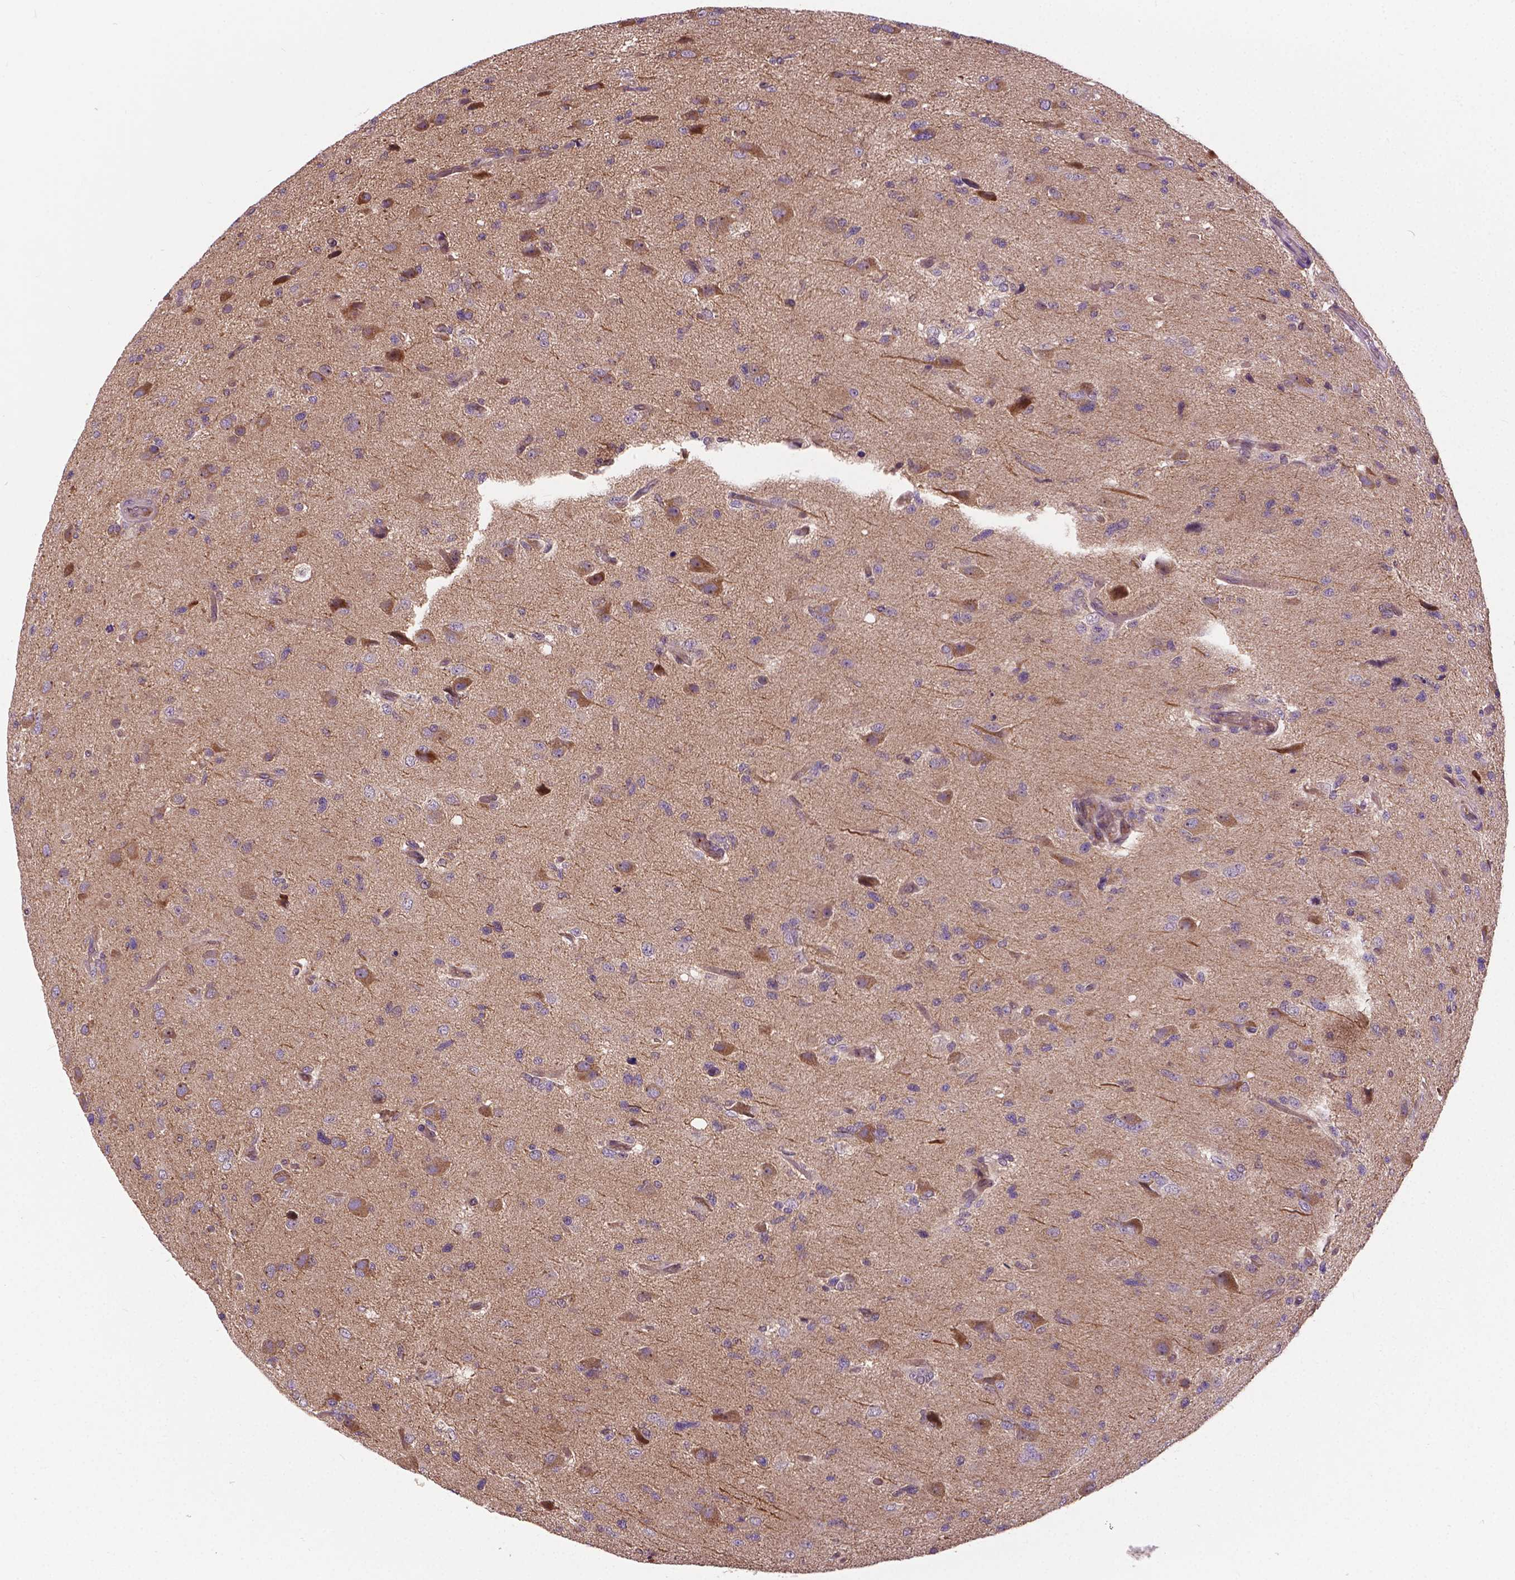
{"staining": {"intensity": "weak", "quantity": "25%-75%", "location": "cytoplasmic/membranous"}, "tissue": "glioma", "cell_type": "Tumor cells", "image_type": "cancer", "snomed": [{"axis": "morphology", "description": "Glioma, malignant, High grade"}, {"axis": "topography", "description": "Brain"}], "caption": "High-grade glioma (malignant) was stained to show a protein in brown. There is low levels of weak cytoplasmic/membranous staining in approximately 25%-75% of tumor cells.", "gene": "MZT1", "patient": {"sex": "male", "age": 68}}